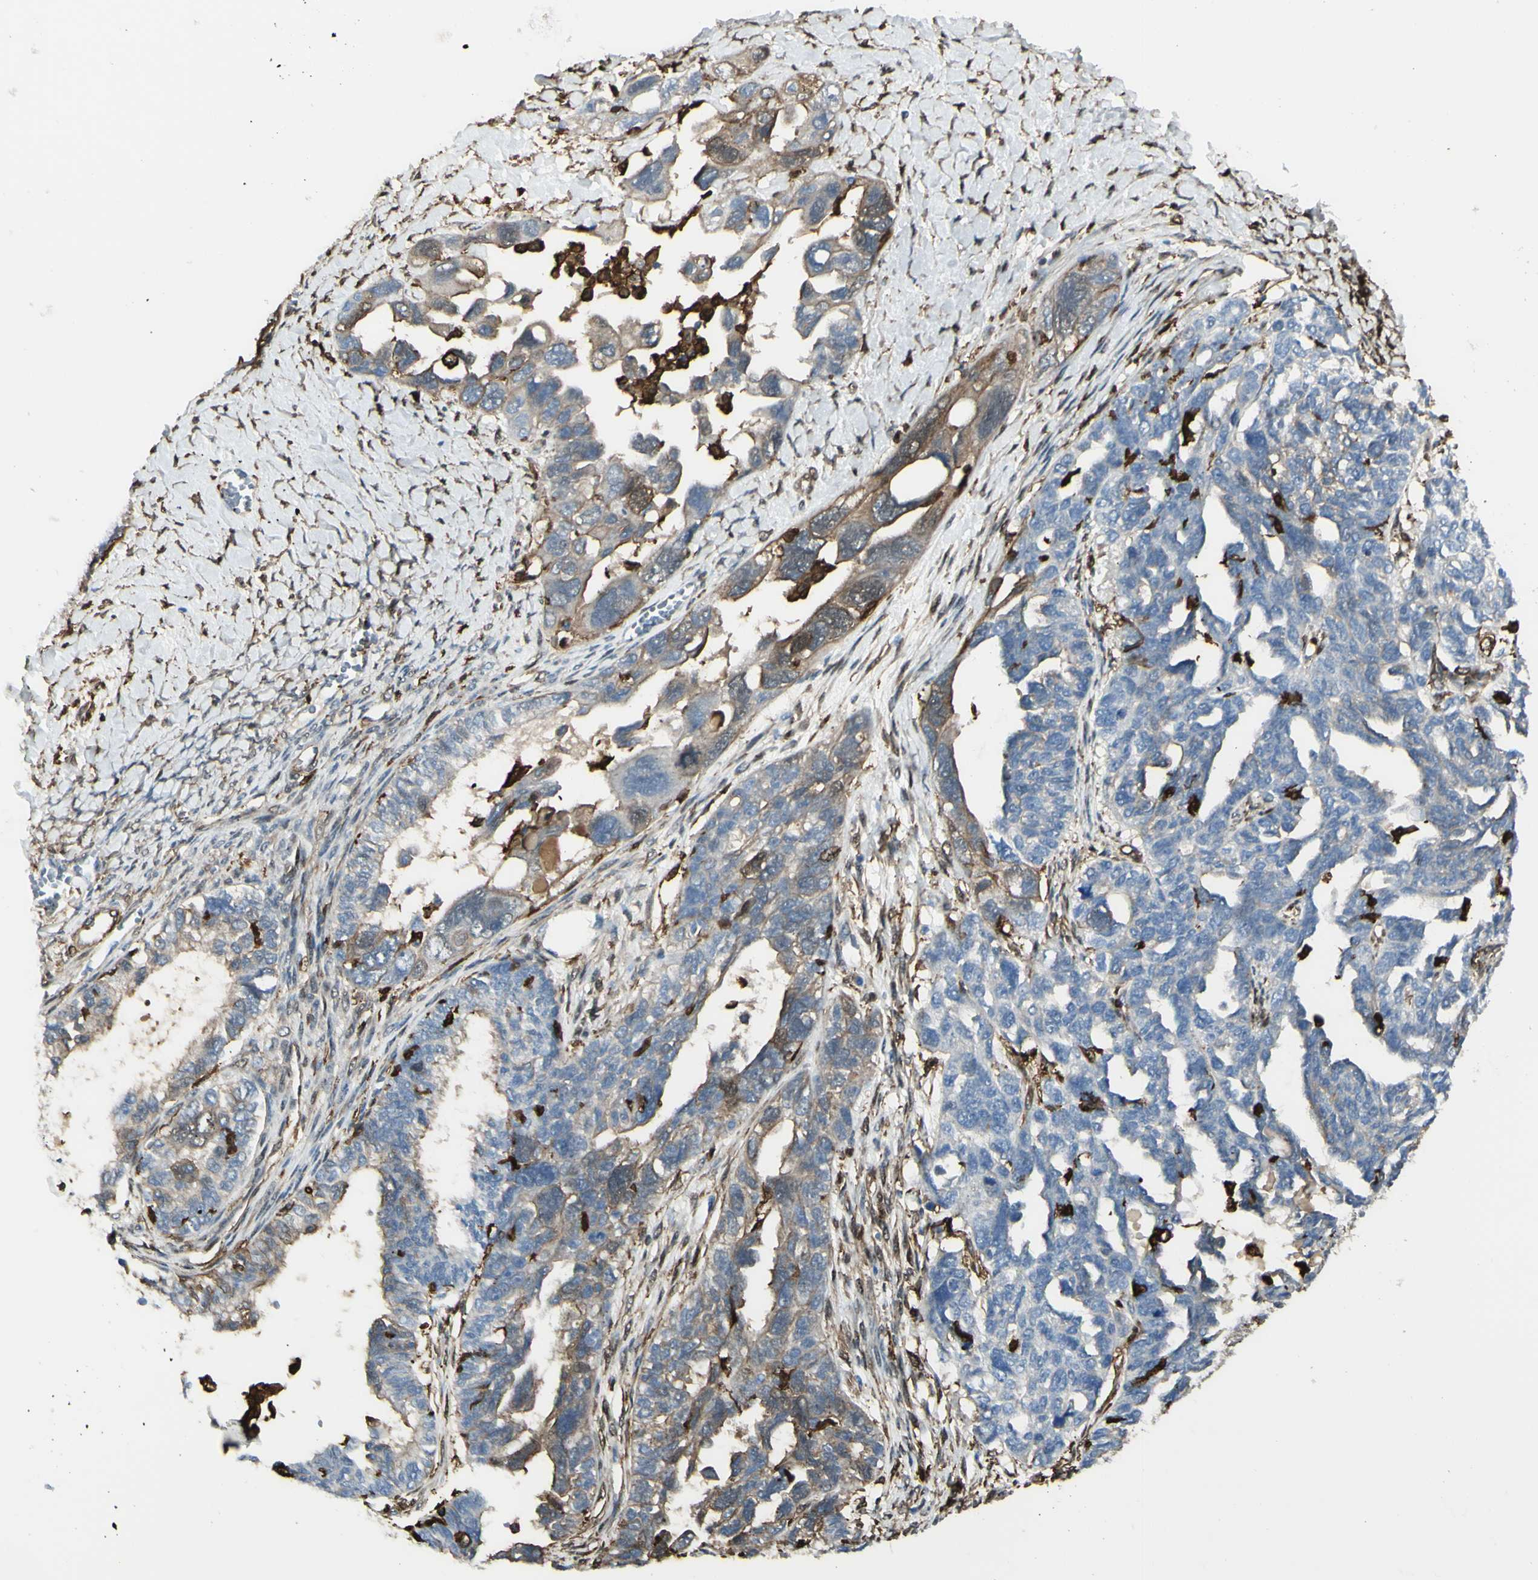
{"staining": {"intensity": "weak", "quantity": "<25%", "location": "cytoplasmic/membranous"}, "tissue": "ovarian cancer", "cell_type": "Tumor cells", "image_type": "cancer", "snomed": [{"axis": "morphology", "description": "Cystadenocarcinoma, serous, NOS"}, {"axis": "topography", "description": "Ovary"}], "caption": "Immunohistochemical staining of human ovarian cancer reveals no significant positivity in tumor cells.", "gene": "GSN", "patient": {"sex": "female", "age": 79}}